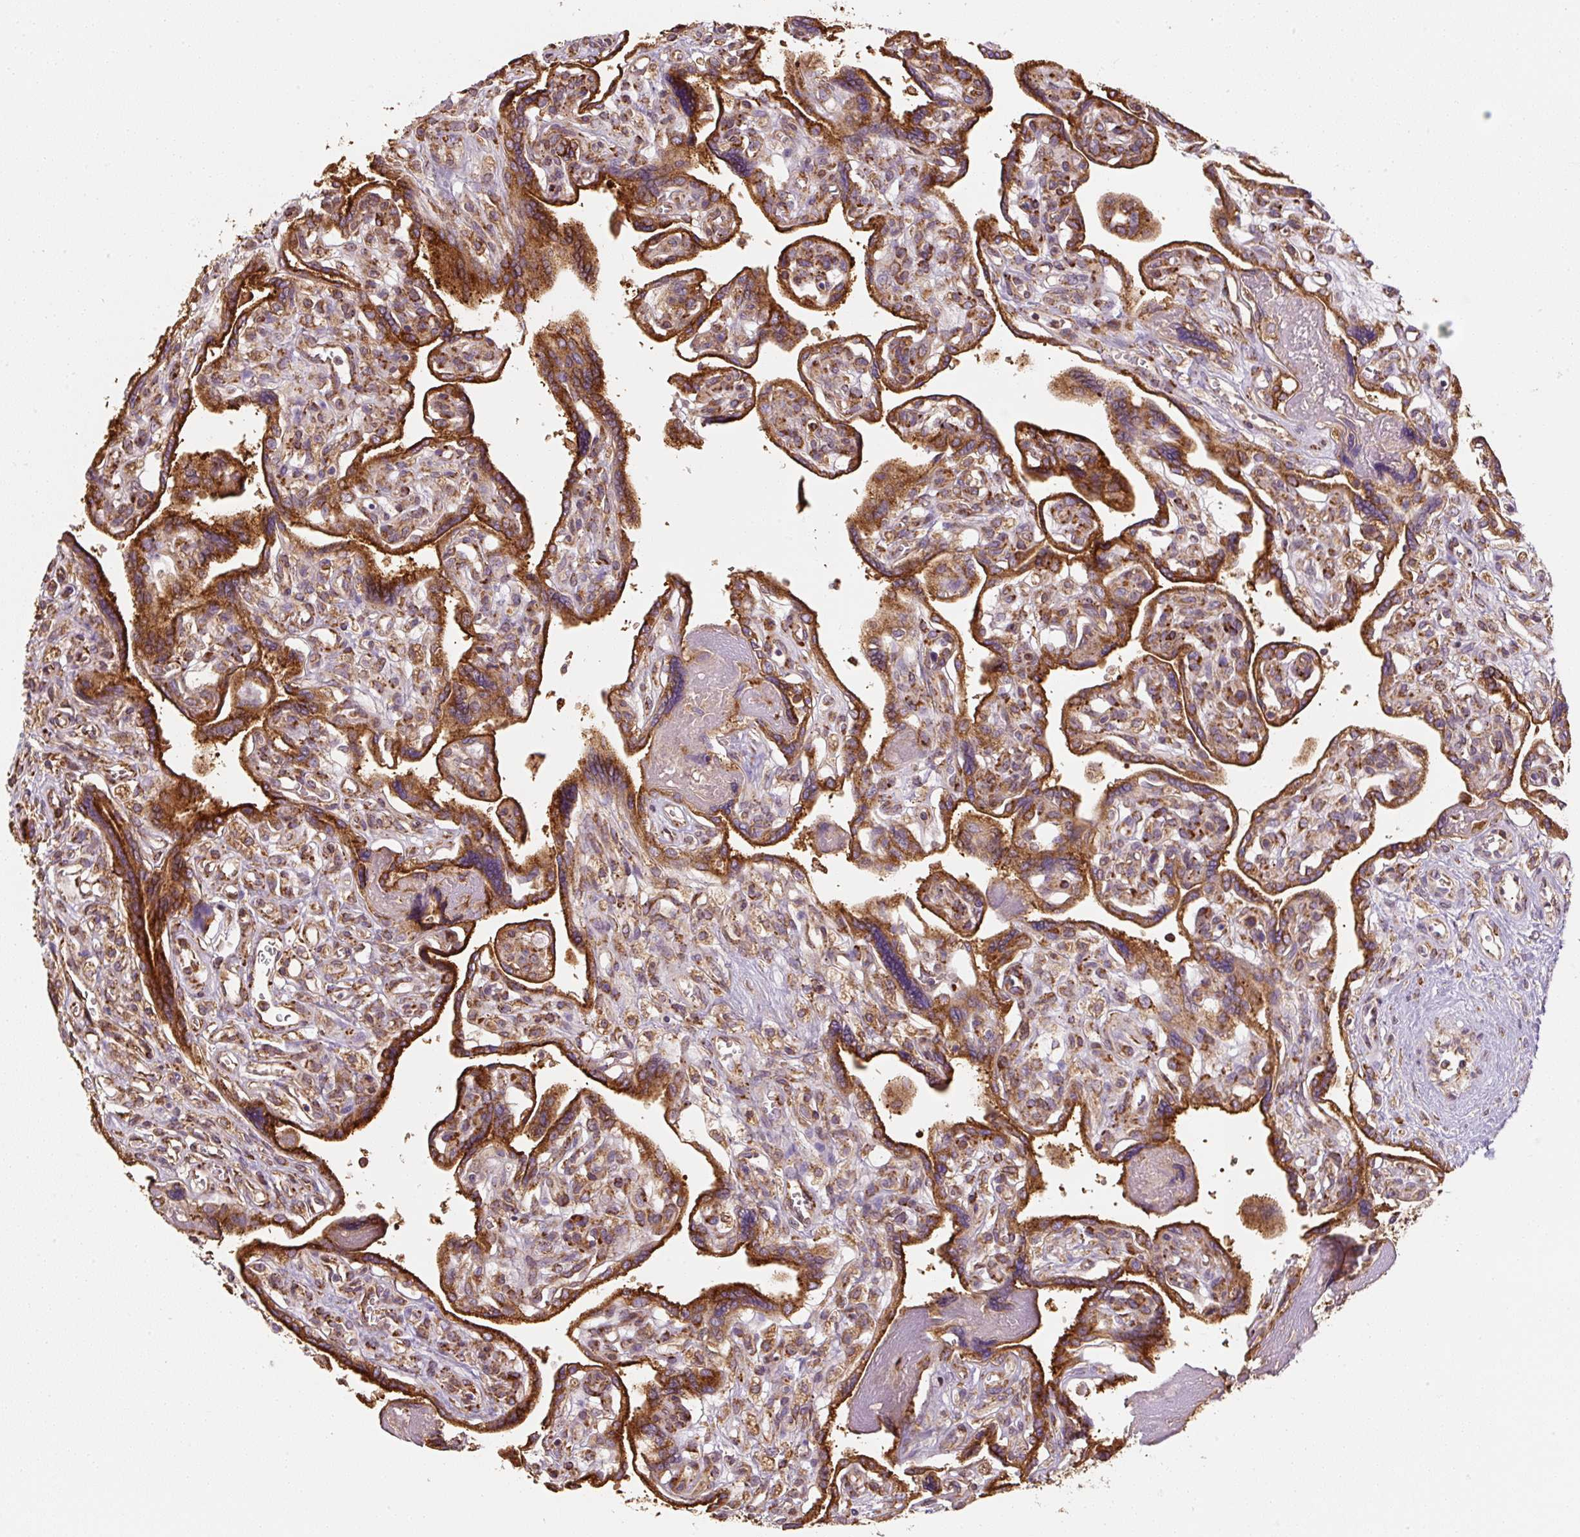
{"staining": {"intensity": "strong", "quantity": ">75%", "location": "cytoplasmic/membranous"}, "tissue": "placenta", "cell_type": "Decidual cells", "image_type": "normal", "snomed": [{"axis": "morphology", "description": "Normal tissue, NOS"}, {"axis": "topography", "description": "Placenta"}], "caption": "Immunohistochemical staining of benign human placenta reveals high levels of strong cytoplasmic/membranous staining in about >75% of decidual cells.", "gene": "PRKCSH", "patient": {"sex": "female", "age": 39}}